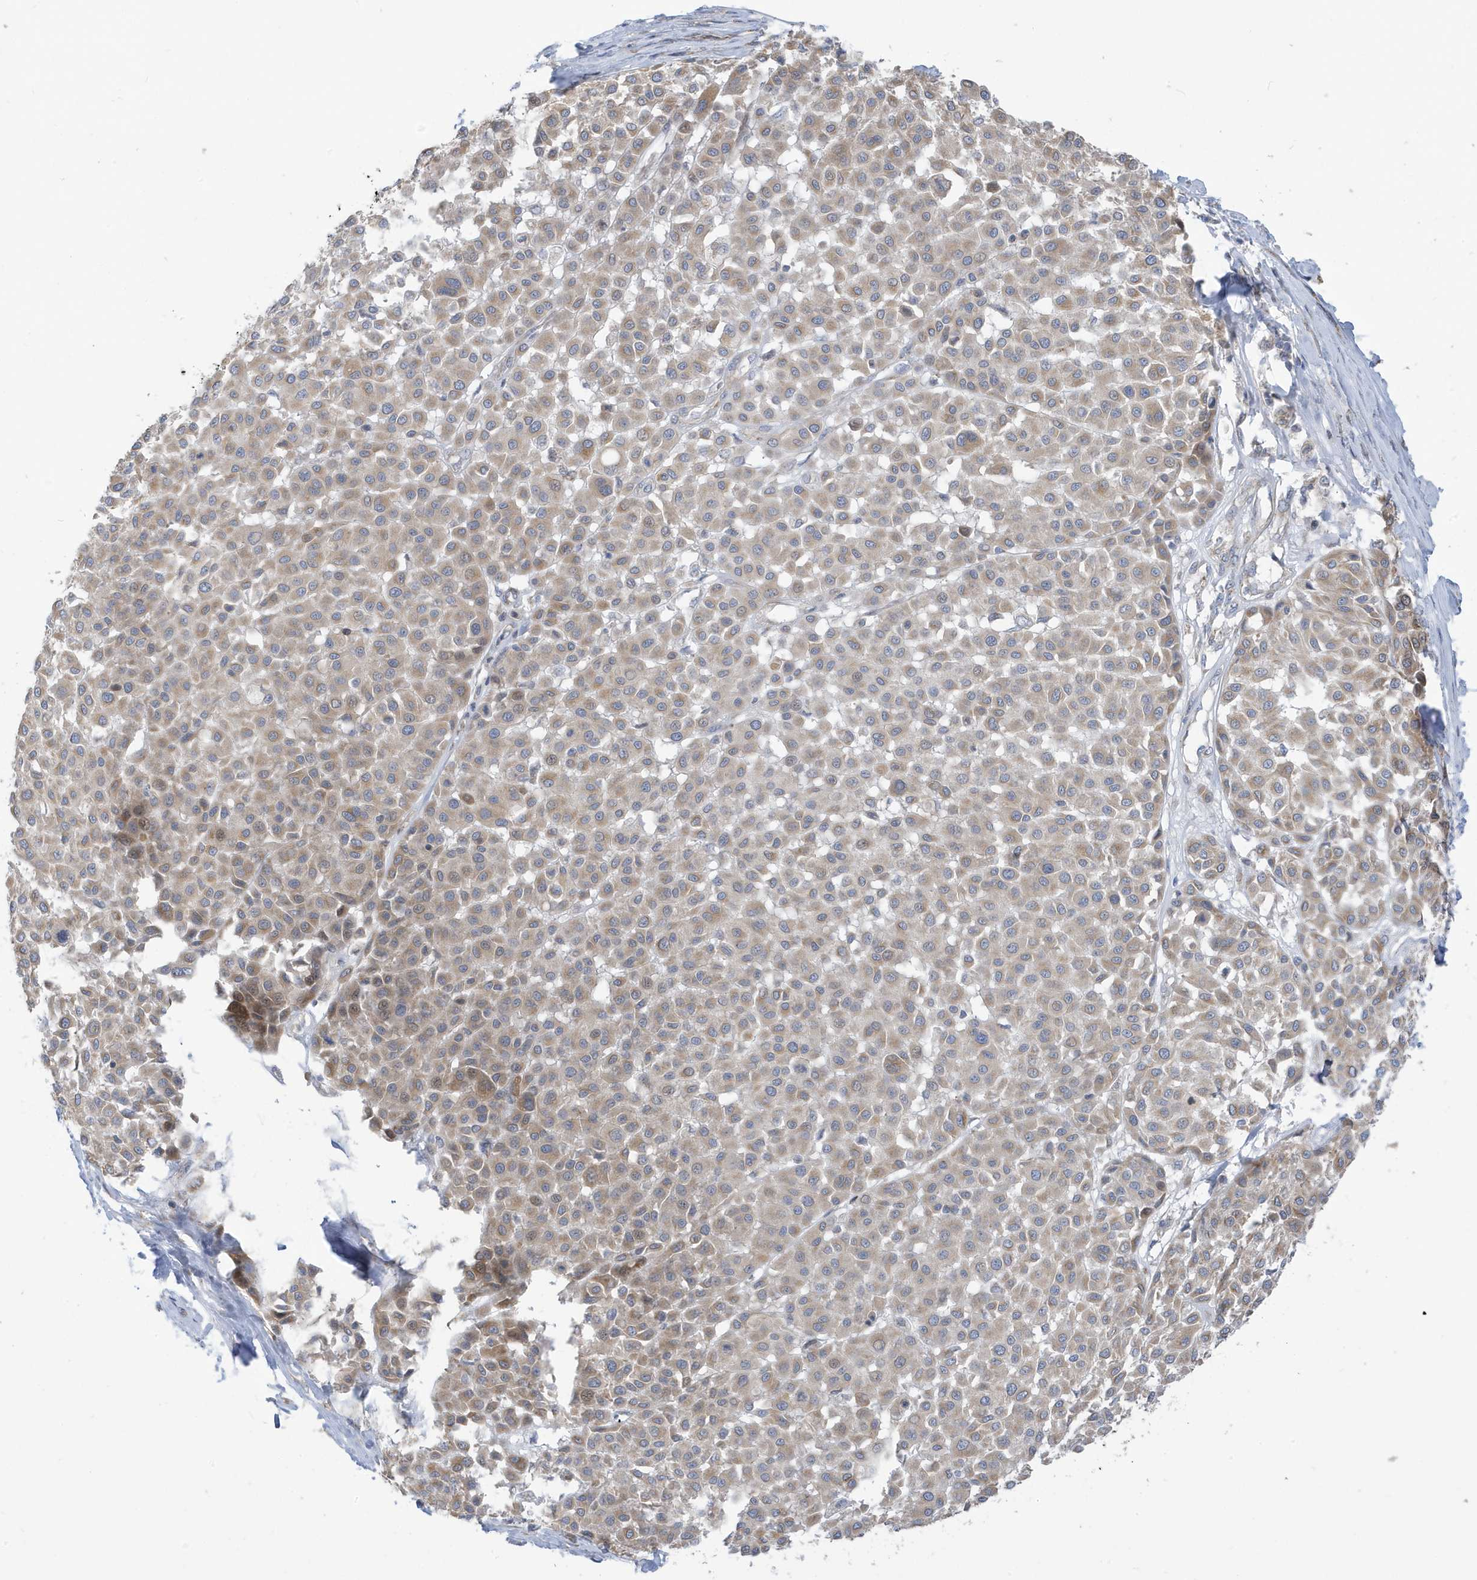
{"staining": {"intensity": "weak", "quantity": ">75%", "location": "cytoplasmic/membranous"}, "tissue": "melanoma", "cell_type": "Tumor cells", "image_type": "cancer", "snomed": [{"axis": "morphology", "description": "Malignant melanoma, Metastatic site"}, {"axis": "topography", "description": "Soft tissue"}], "caption": "Human melanoma stained with a brown dye demonstrates weak cytoplasmic/membranous positive positivity in approximately >75% of tumor cells.", "gene": "ATP13A5", "patient": {"sex": "male", "age": 41}}